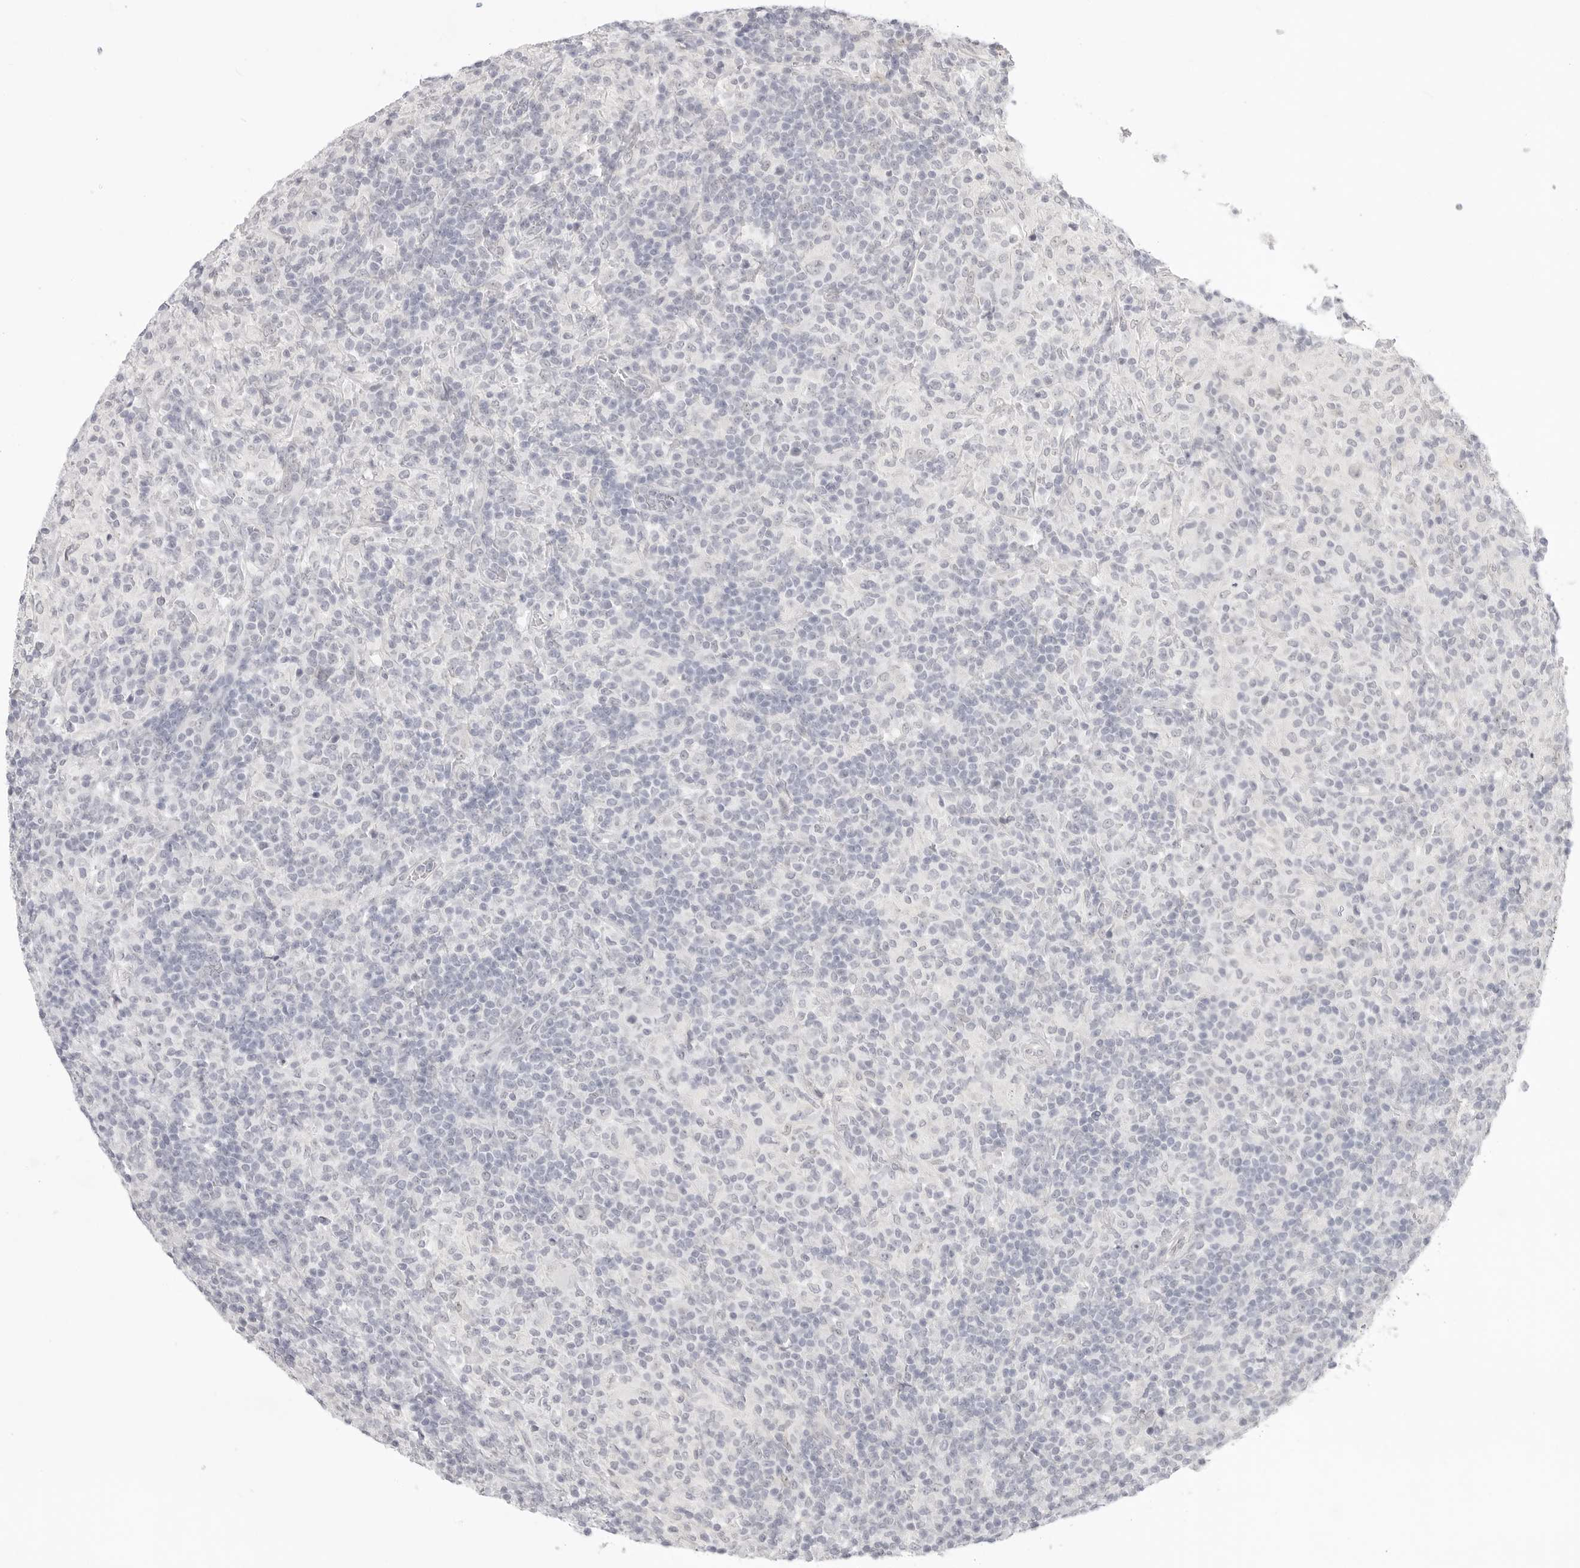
{"staining": {"intensity": "negative", "quantity": "none", "location": "none"}, "tissue": "lymphoma", "cell_type": "Tumor cells", "image_type": "cancer", "snomed": [{"axis": "morphology", "description": "Hodgkin's disease, NOS"}, {"axis": "topography", "description": "Lymph node"}], "caption": "Immunohistochemical staining of human Hodgkin's disease displays no significant staining in tumor cells.", "gene": "KLK11", "patient": {"sex": "male", "age": 70}}